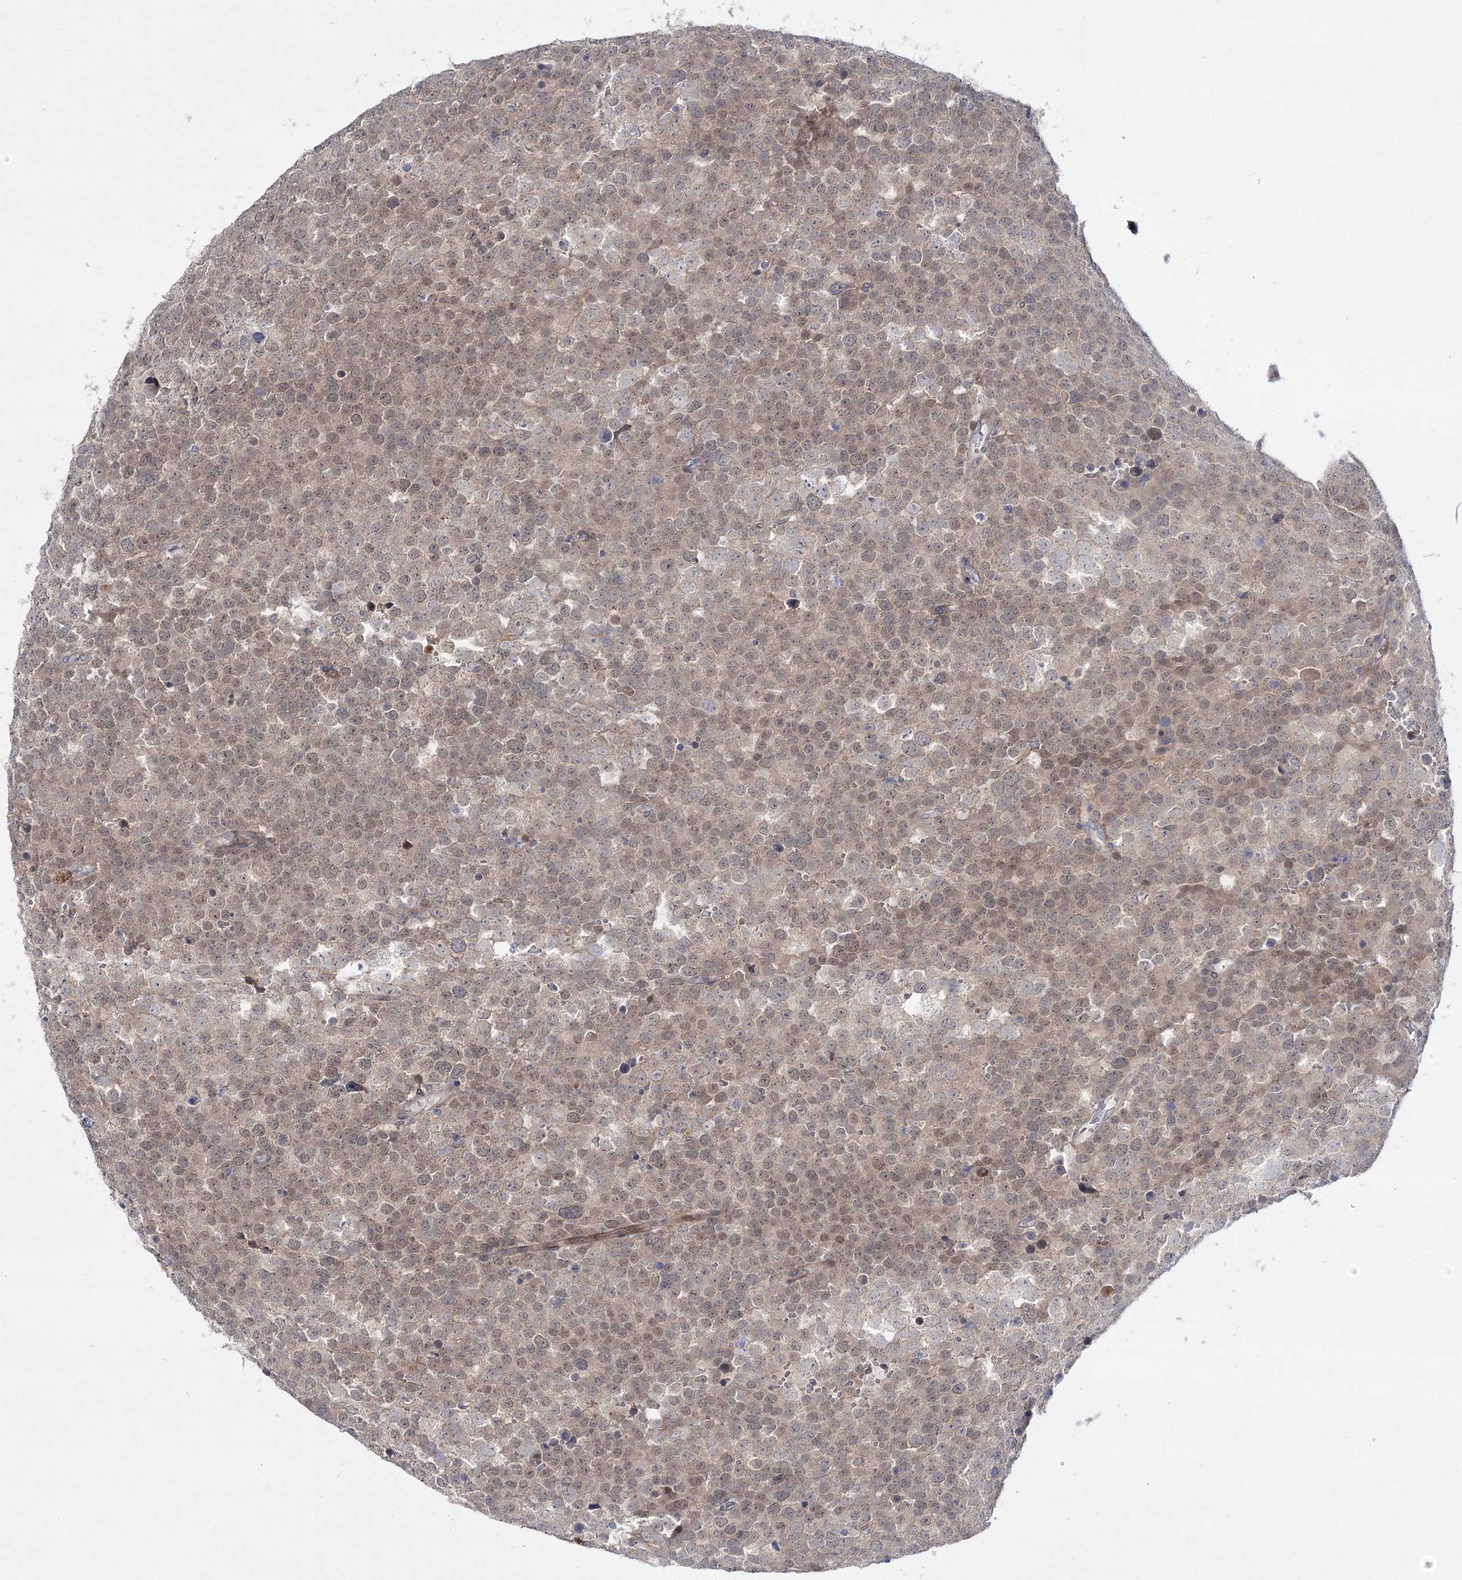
{"staining": {"intensity": "weak", "quantity": ">75%", "location": "nuclear"}, "tissue": "testis cancer", "cell_type": "Tumor cells", "image_type": "cancer", "snomed": [{"axis": "morphology", "description": "Seminoma, NOS"}, {"axis": "topography", "description": "Testis"}], "caption": "Protein expression analysis of seminoma (testis) reveals weak nuclear expression in approximately >75% of tumor cells.", "gene": "ARHGAP32", "patient": {"sex": "male", "age": 71}}